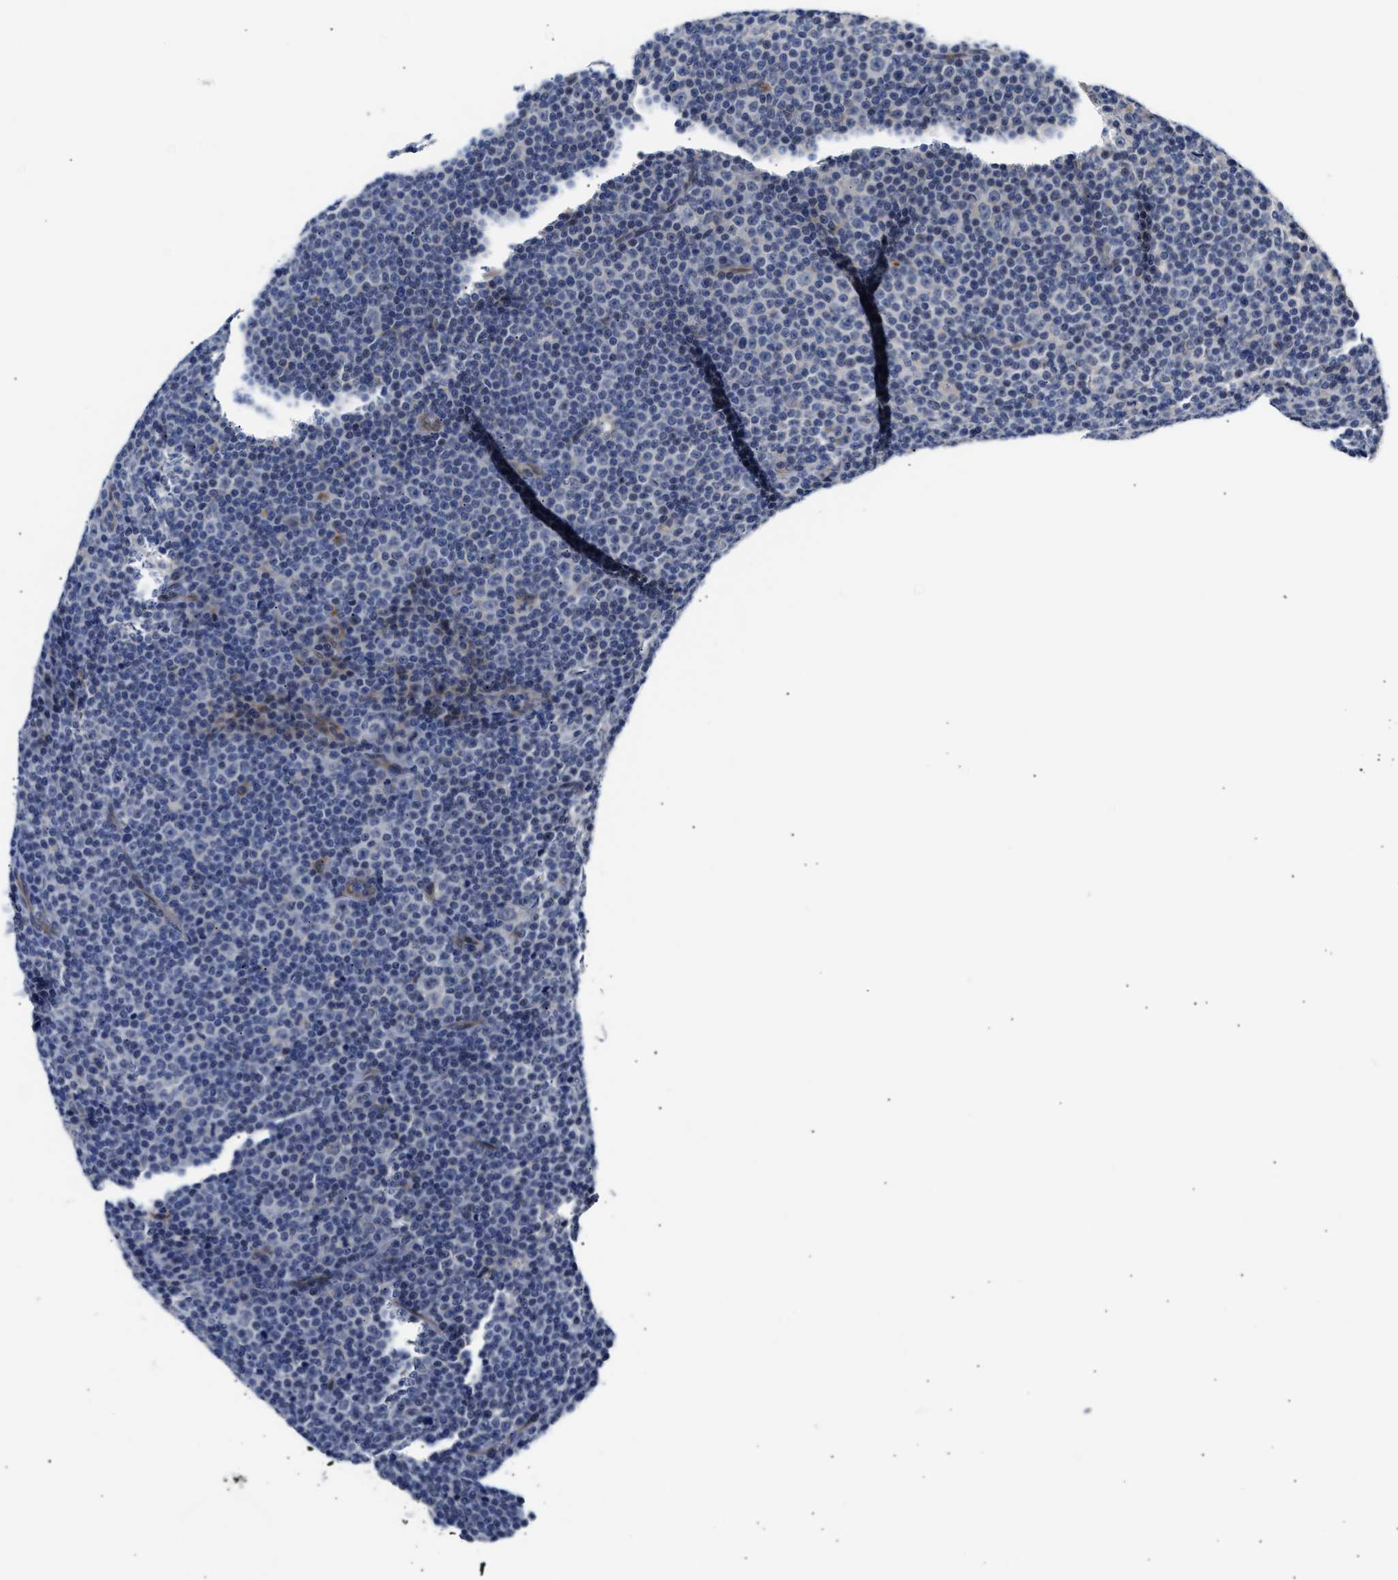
{"staining": {"intensity": "negative", "quantity": "none", "location": "none"}, "tissue": "lymphoma", "cell_type": "Tumor cells", "image_type": "cancer", "snomed": [{"axis": "morphology", "description": "Malignant lymphoma, non-Hodgkin's type, Low grade"}, {"axis": "topography", "description": "Lymph node"}], "caption": "The photomicrograph displays no significant expression in tumor cells of malignant lymphoma, non-Hodgkin's type (low-grade).", "gene": "CCDC146", "patient": {"sex": "female", "age": 67}}